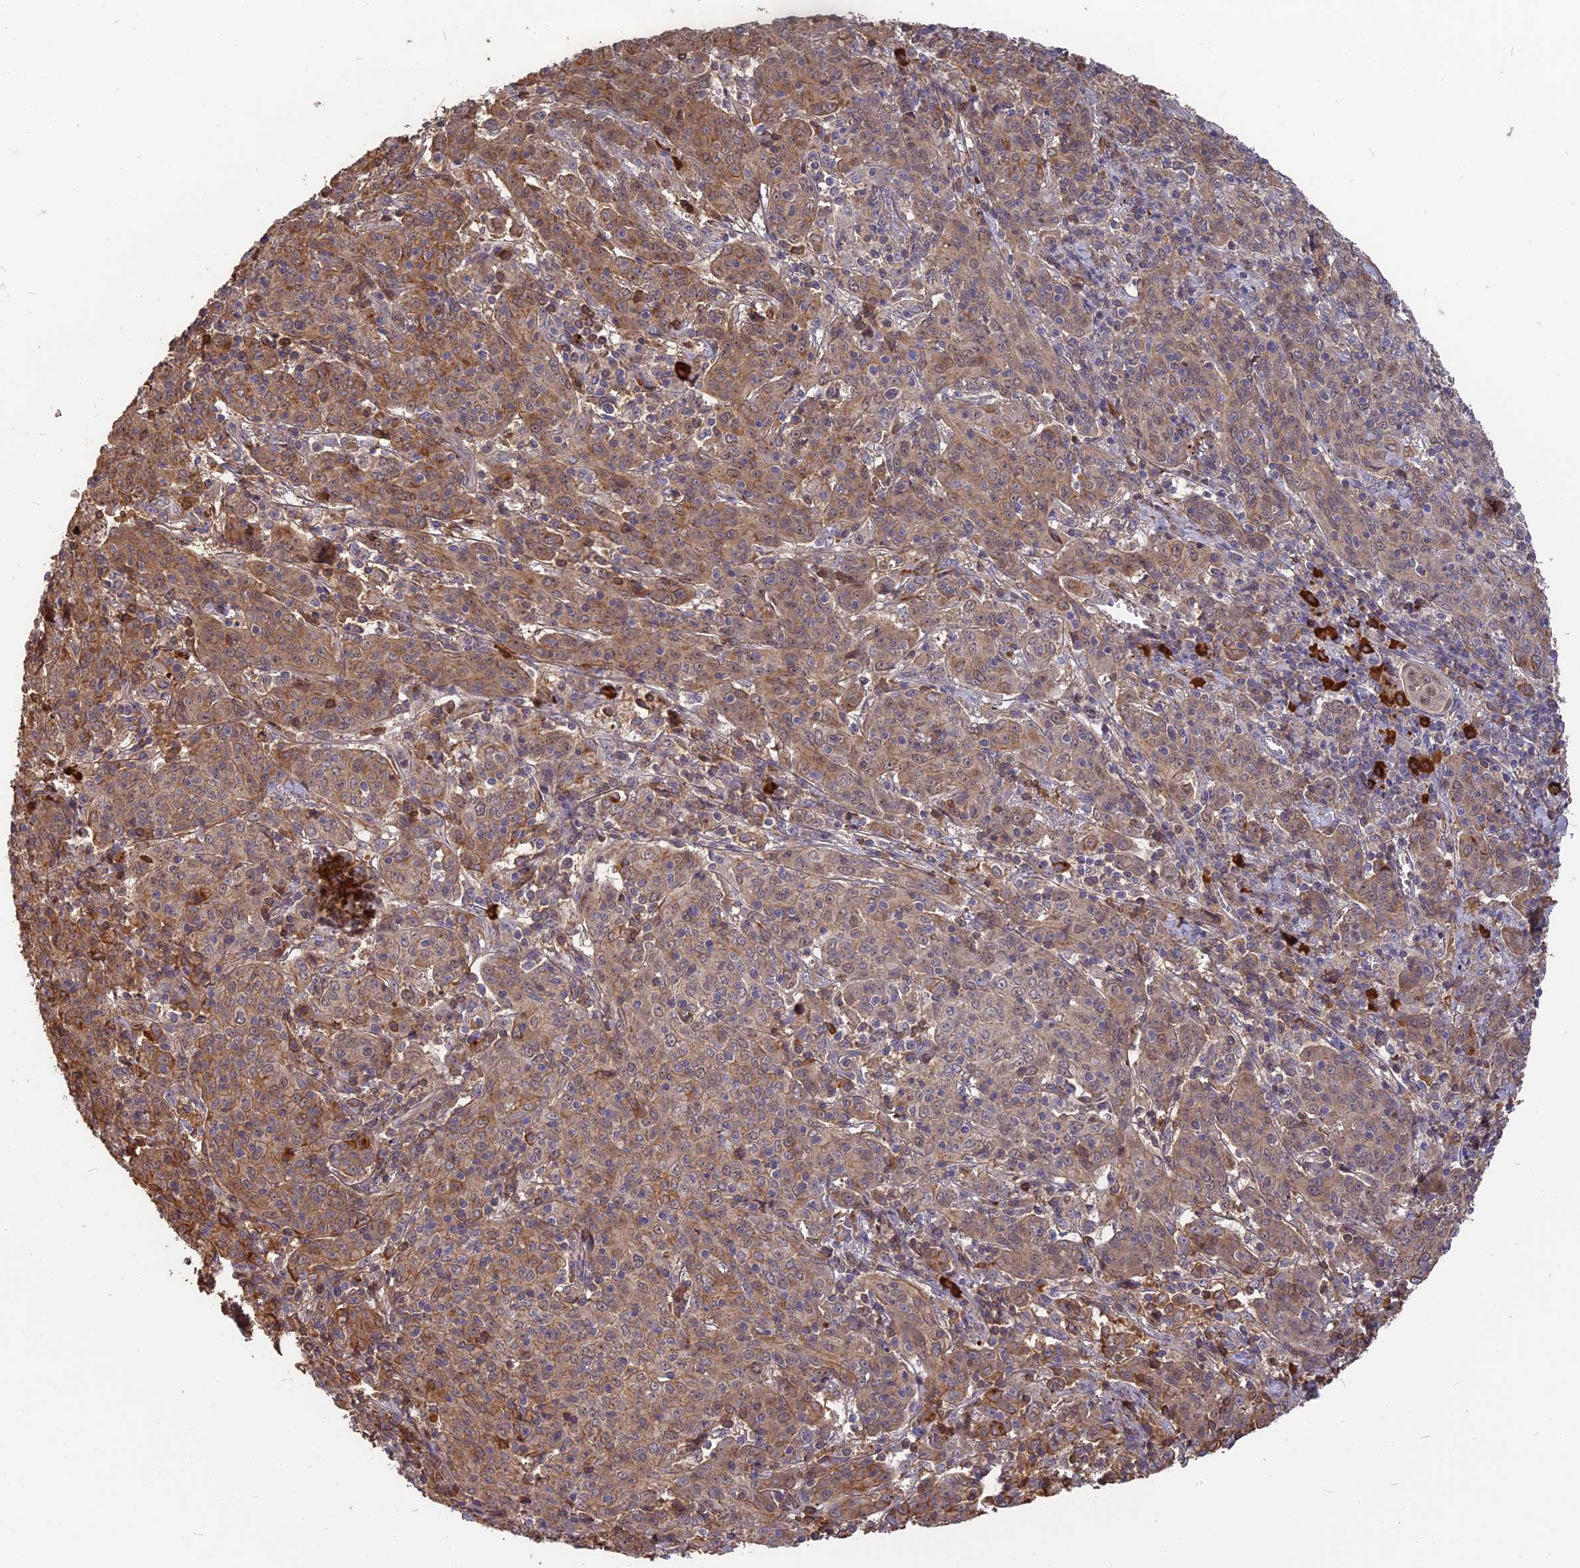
{"staining": {"intensity": "moderate", "quantity": ">75%", "location": "cytoplasmic/membranous"}, "tissue": "cervical cancer", "cell_type": "Tumor cells", "image_type": "cancer", "snomed": [{"axis": "morphology", "description": "Squamous cell carcinoma, NOS"}, {"axis": "topography", "description": "Cervix"}], "caption": "An image showing moderate cytoplasmic/membranous expression in approximately >75% of tumor cells in cervical cancer, as visualized by brown immunohistochemical staining.", "gene": "ERMAP", "patient": {"sex": "female", "age": 67}}